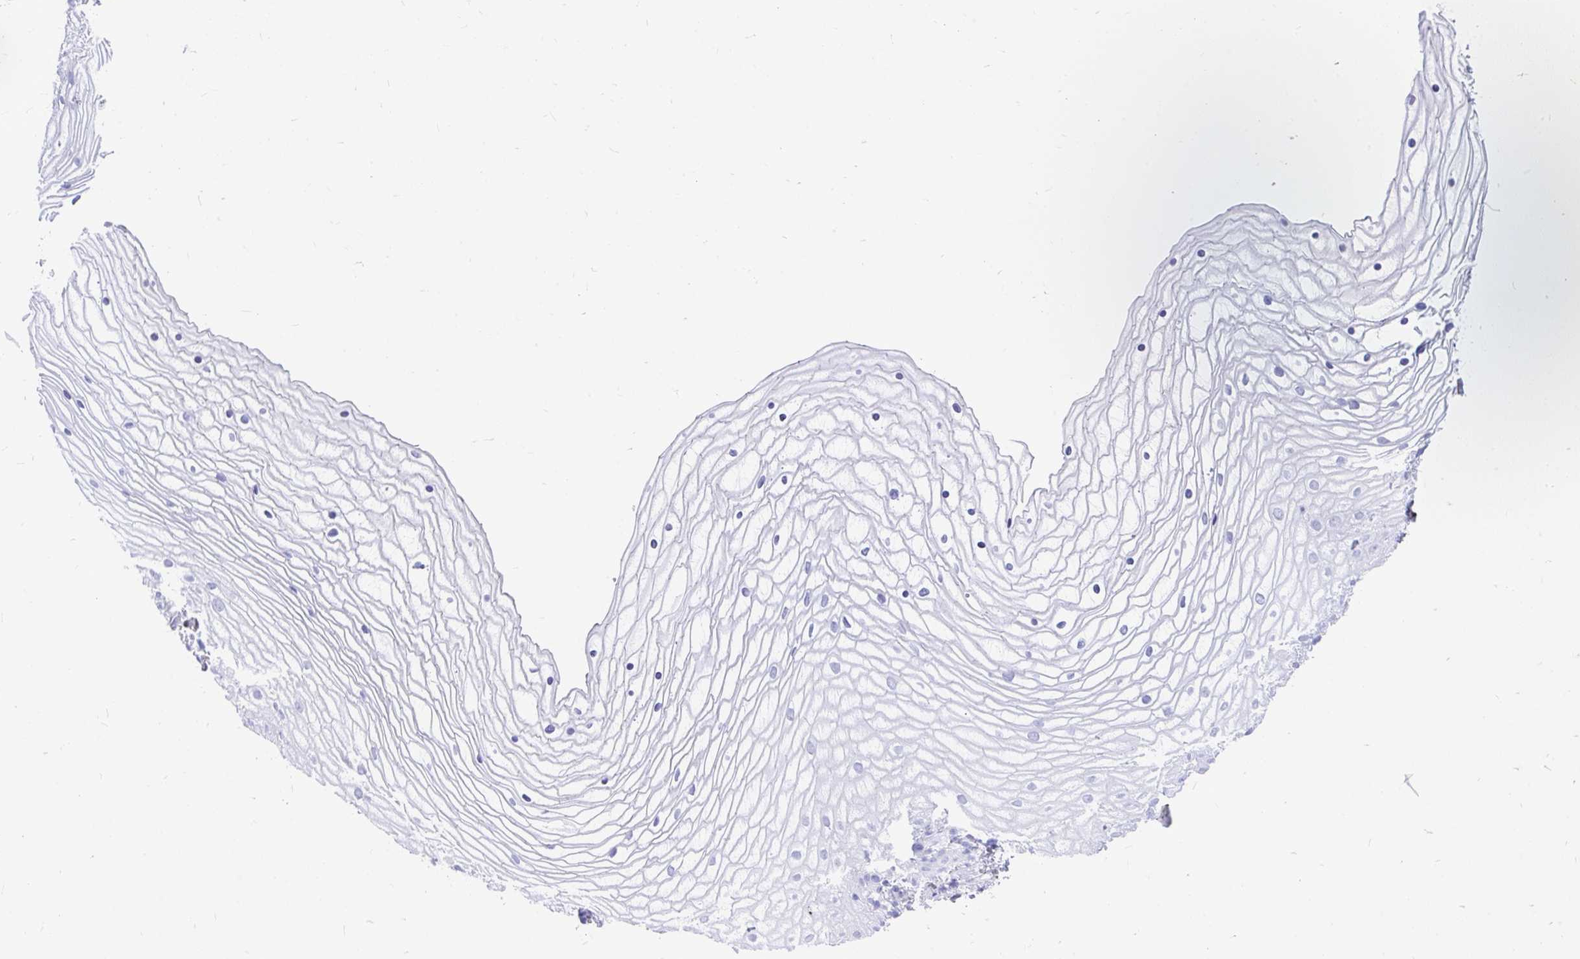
{"staining": {"intensity": "moderate", "quantity": "<25%", "location": "nuclear"}, "tissue": "vagina", "cell_type": "Squamous epithelial cells", "image_type": "normal", "snomed": [{"axis": "morphology", "description": "Normal tissue, NOS"}, {"axis": "topography", "description": "Vagina"}], "caption": "Brown immunohistochemical staining in unremarkable vagina reveals moderate nuclear staining in about <25% of squamous epithelial cells. (Brightfield microscopy of DAB IHC at high magnification).", "gene": "RBPMS", "patient": {"sex": "female", "age": 56}}